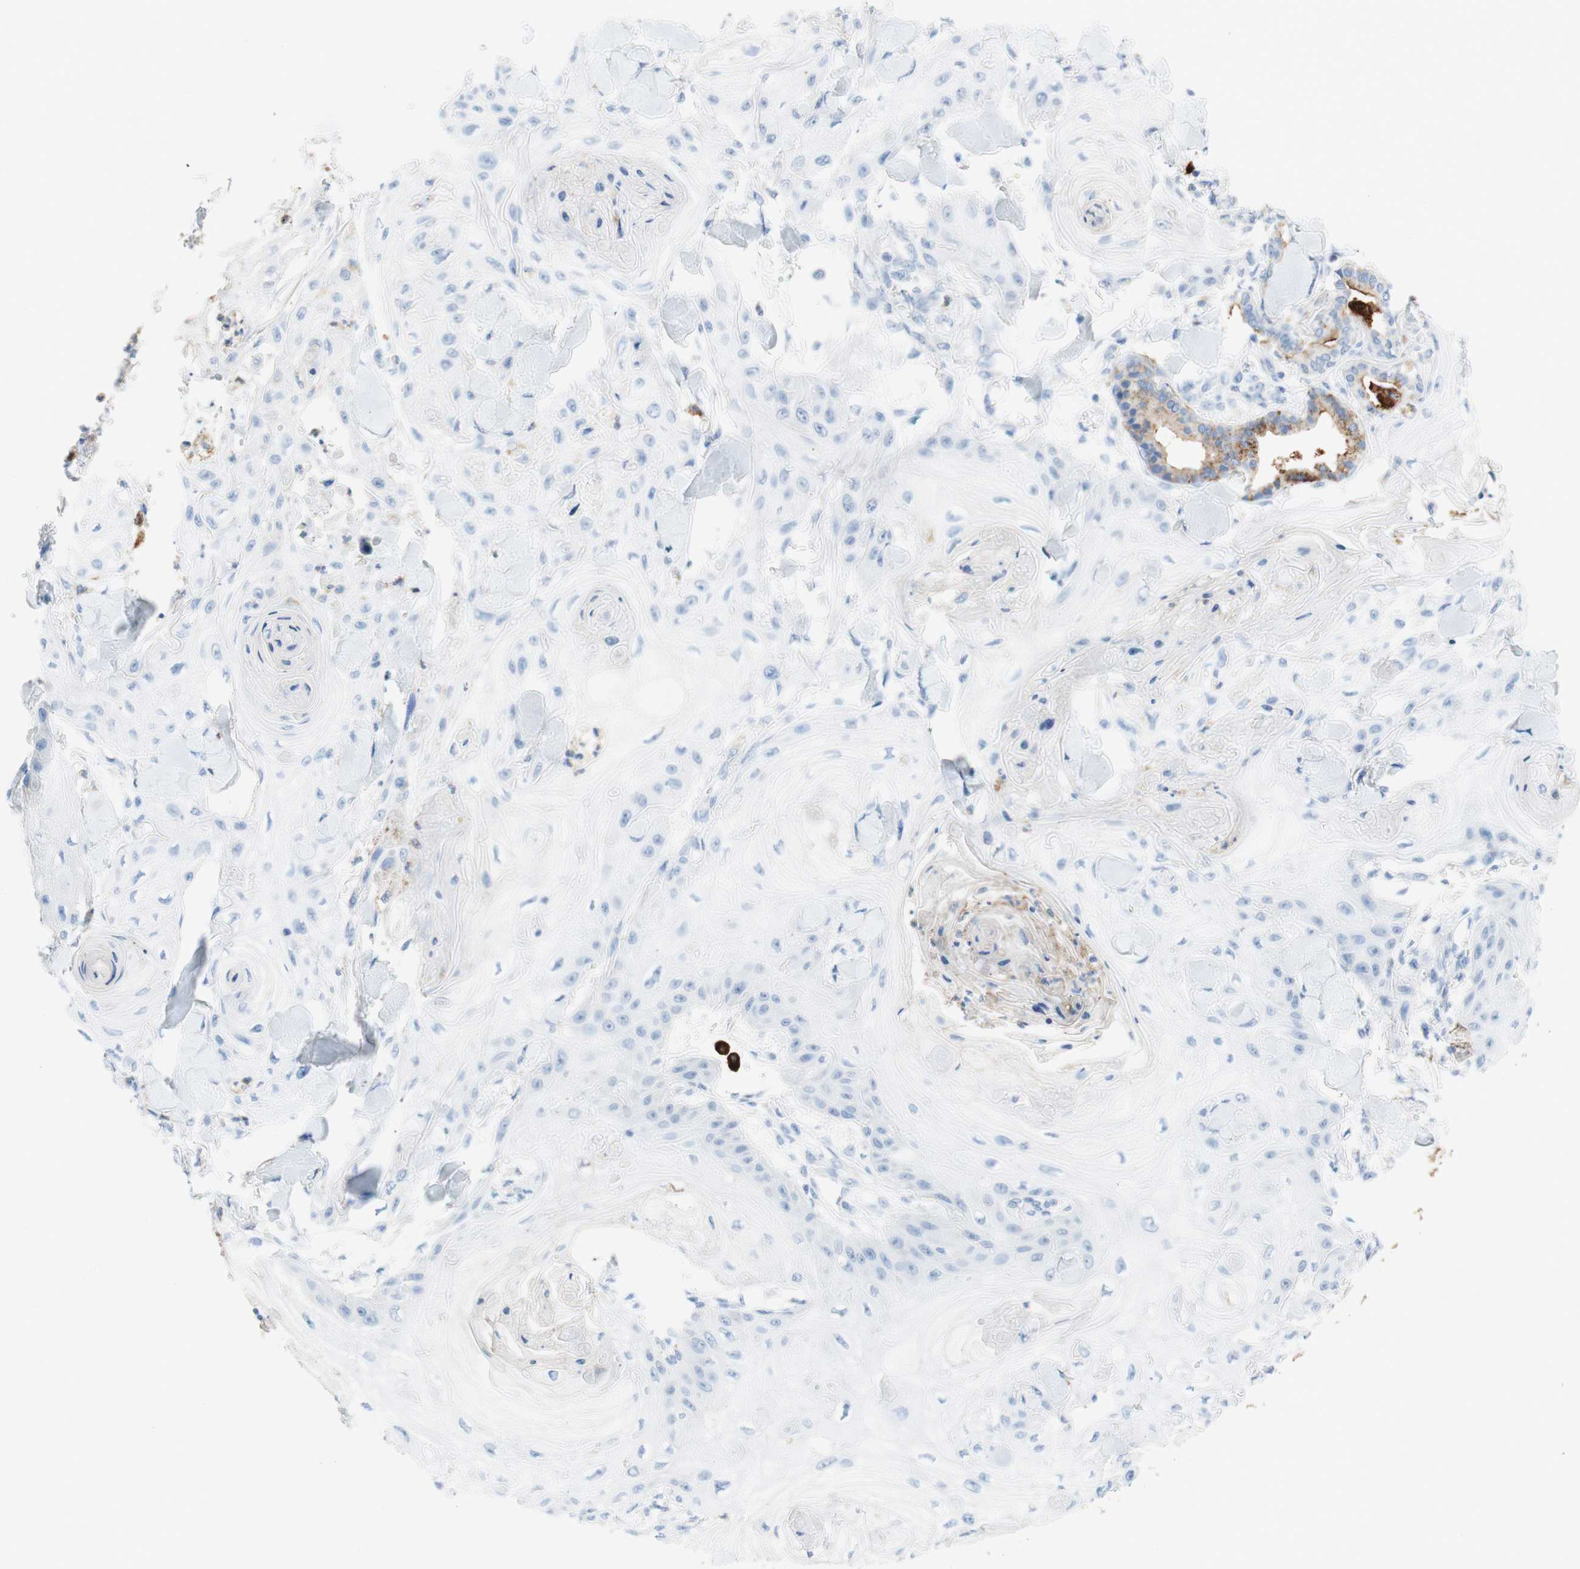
{"staining": {"intensity": "negative", "quantity": "none", "location": "none"}, "tissue": "skin cancer", "cell_type": "Tumor cells", "image_type": "cancer", "snomed": [{"axis": "morphology", "description": "Squamous cell carcinoma, NOS"}, {"axis": "topography", "description": "Skin"}], "caption": "This is an immunohistochemistry micrograph of skin cancer (squamous cell carcinoma). There is no expression in tumor cells.", "gene": "CEACAM1", "patient": {"sex": "male", "age": 74}}